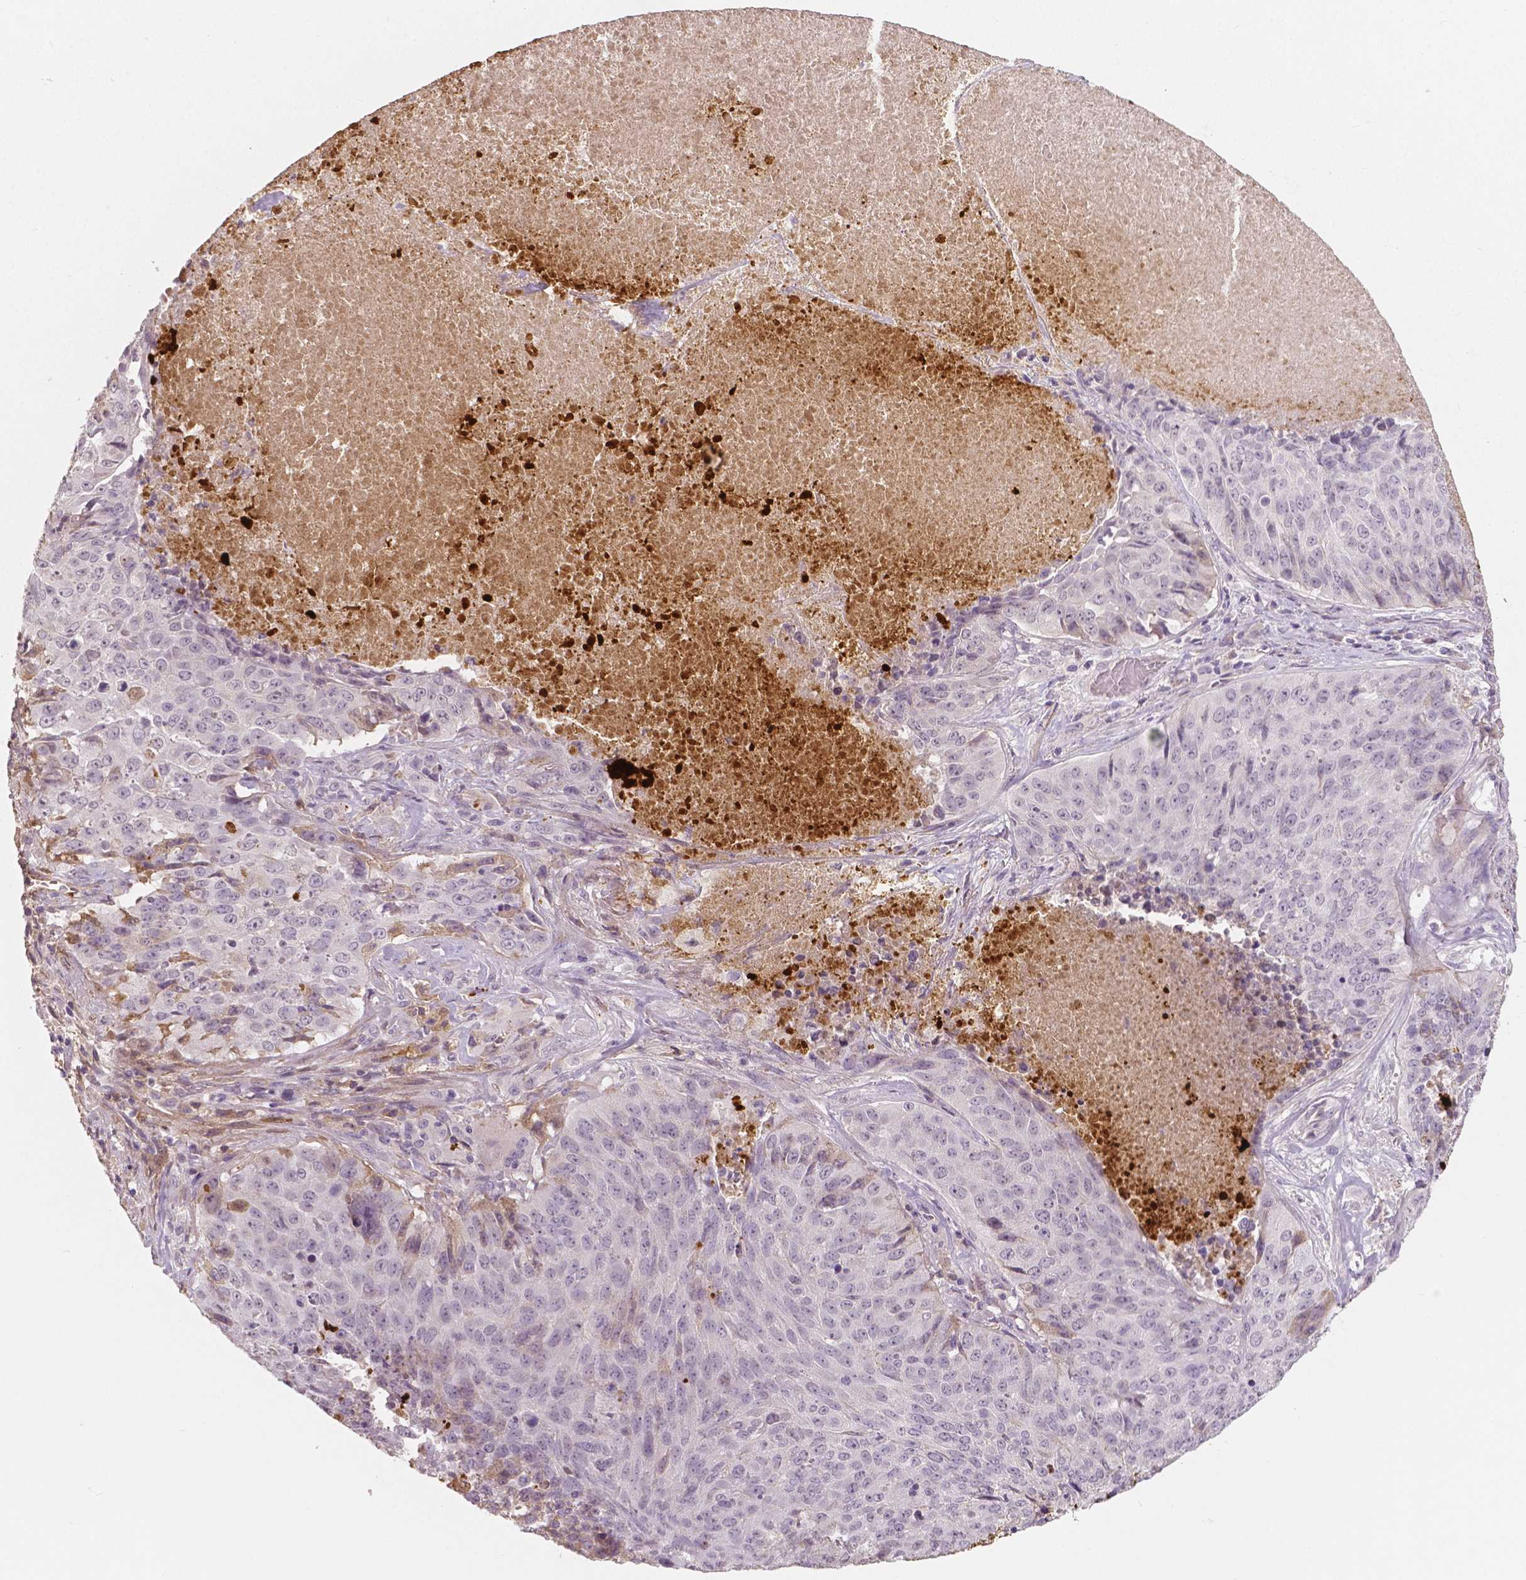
{"staining": {"intensity": "weak", "quantity": "<25%", "location": "cytoplasmic/membranous"}, "tissue": "lung cancer", "cell_type": "Tumor cells", "image_type": "cancer", "snomed": [{"axis": "morphology", "description": "Normal tissue, NOS"}, {"axis": "morphology", "description": "Squamous cell carcinoma, NOS"}, {"axis": "topography", "description": "Bronchus"}, {"axis": "topography", "description": "Lung"}], "caption": "Lung cancer (squamous cell carcinoma) stained for a protein using immunohistochemistry (IHC) exhibits no positivity tumor cells.", "gene": "APOA4", "patient": {"sex": "male", "age": 64}}